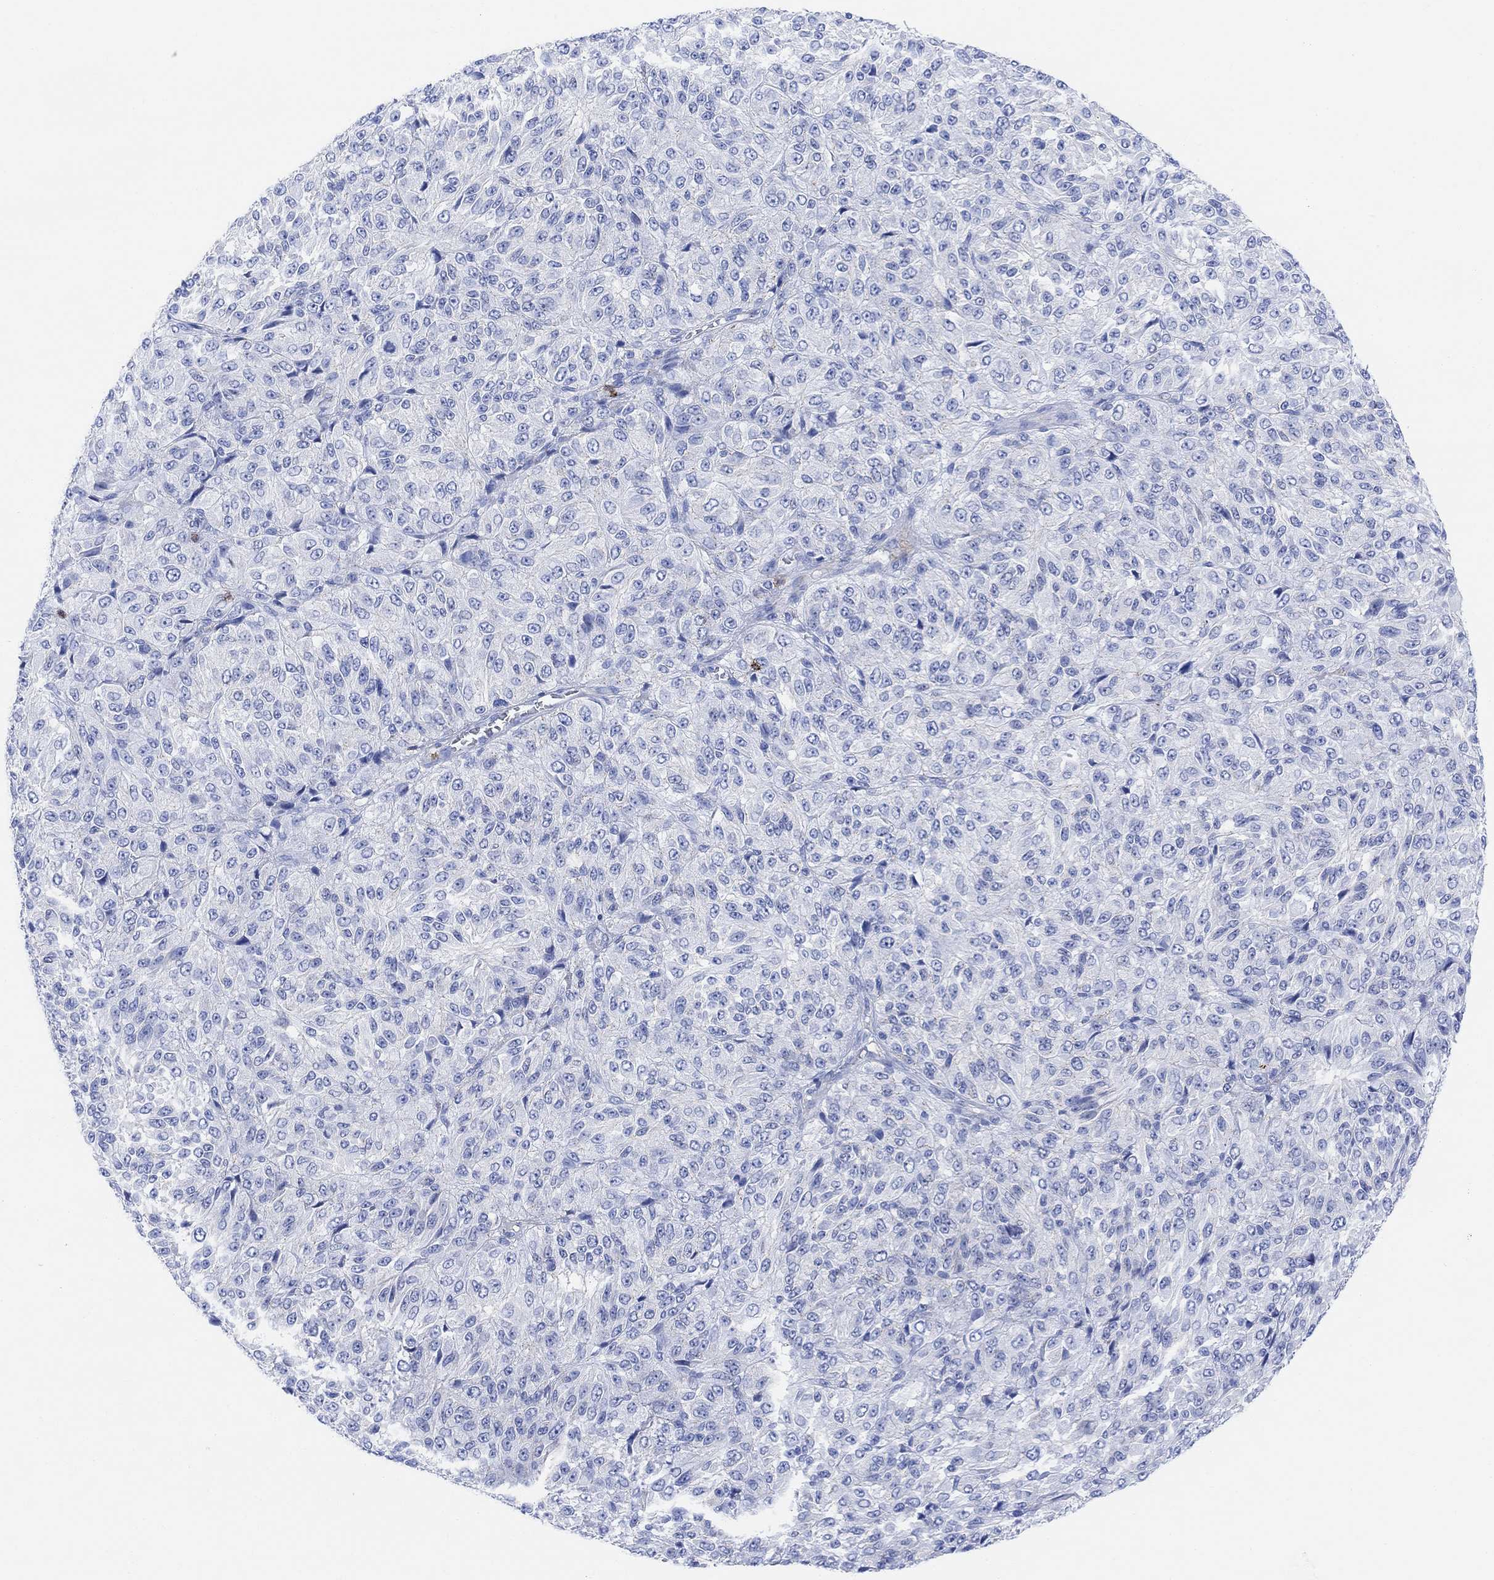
{"staining": {"intensity": "negative", "quantity": "none", "location": "none"}, "tissue": "melanoma", "cell_type": "Tumor cells", "image_type": "cancer", "snomed": [{"axis": "morphology", "description": "Malignant melanoma, Metastatic site"}, {"axis": "topography", "description": "Brain"}], "caption": "Immunohistochemical staining of human malignant melanoma (metastatic site) reveals no significant expression in tumor cells.", "gene": "GPR65", "patient": {"sex": "female", "age": 56}}